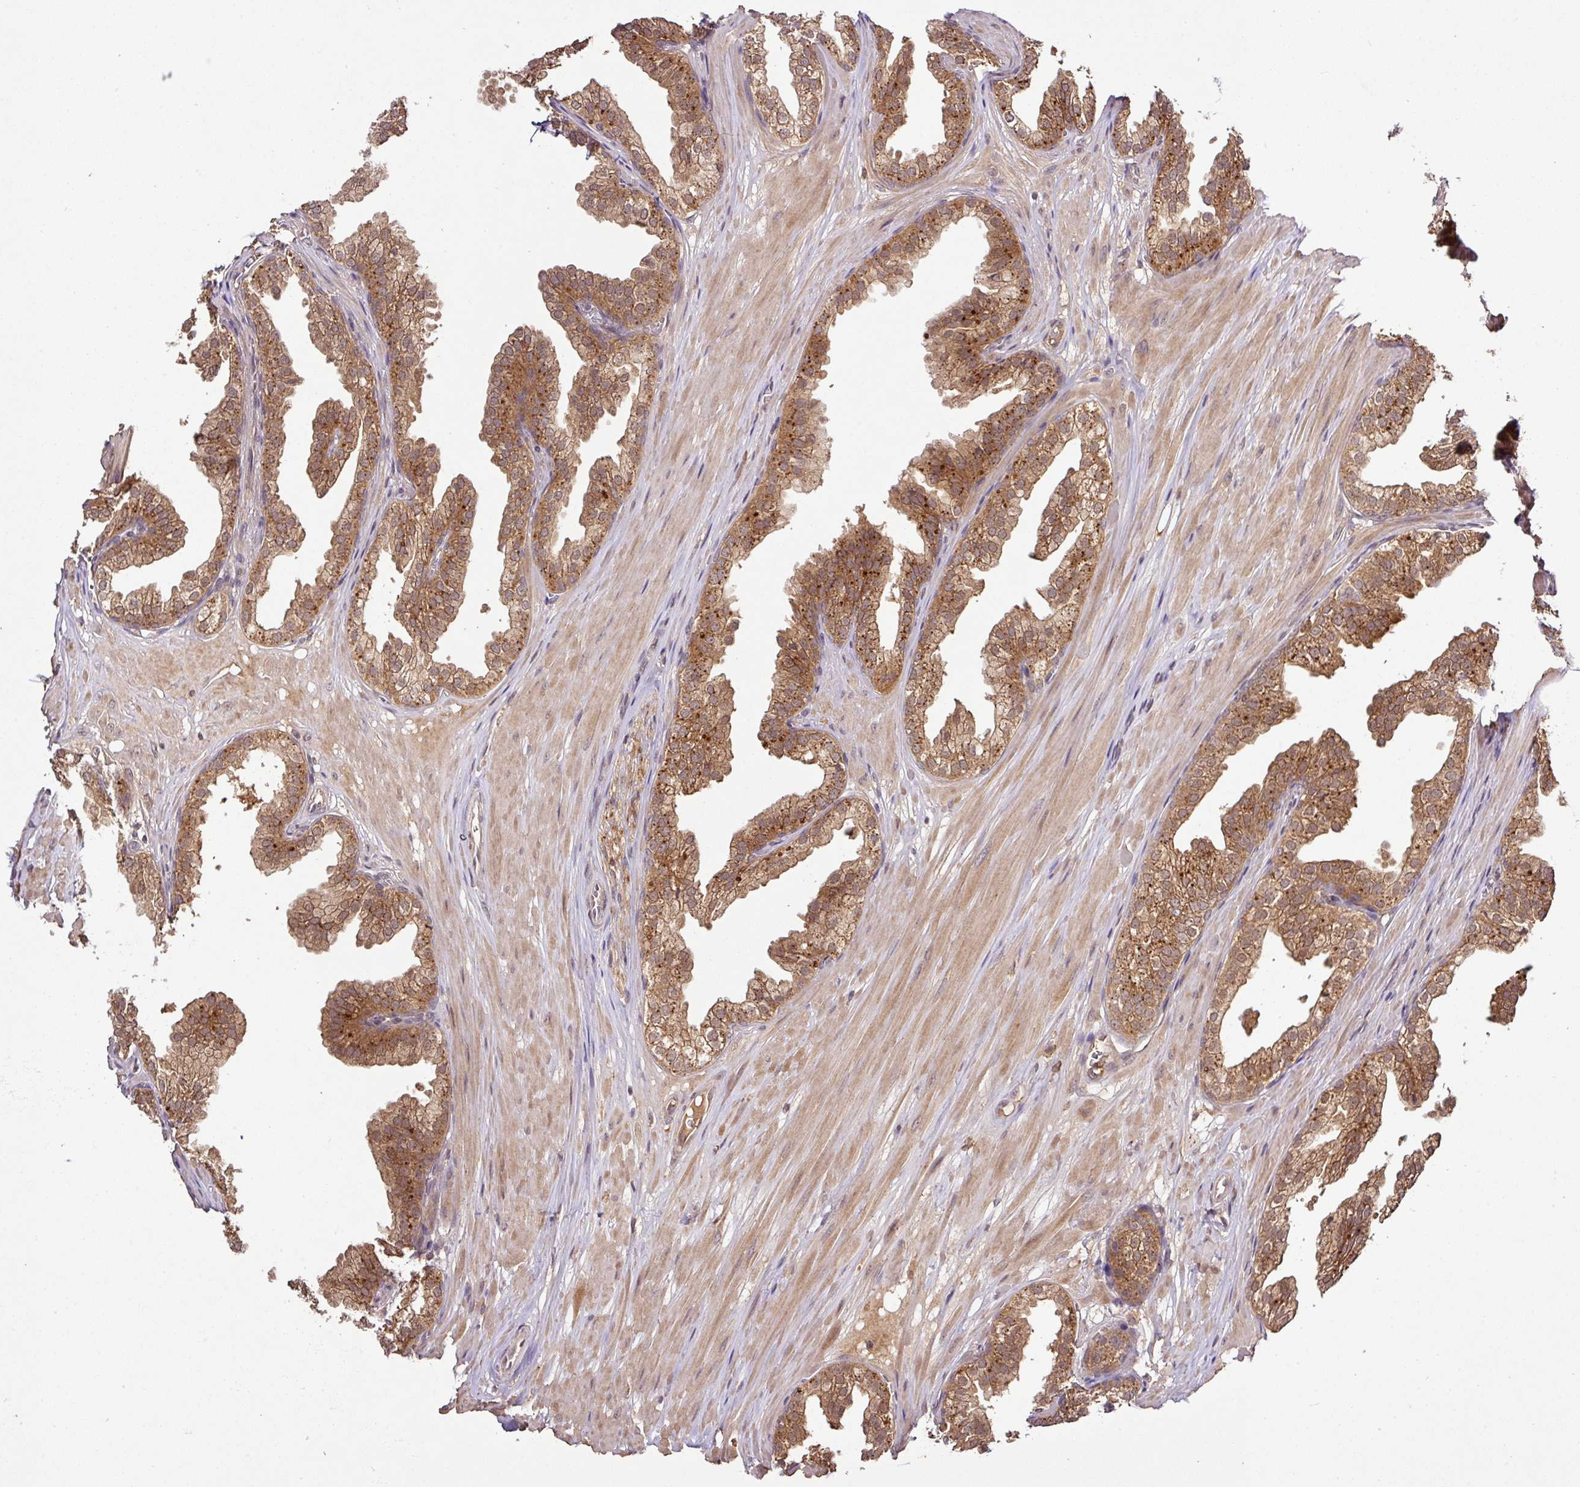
{"staining": {"intensity": "moderate", "quantity": ">75%", "location": "cytoplasmic/membranous"}, "tissue": "prostate", "cell_type": "Glandular cells", "image_type": "normal", "snomed": [{"axis": "morphology", "description": "Normal tissue, NOS"}, {"axis": "topography", "description": "Prostate"}, {"axis": "topography", "description": "Peripheral nerve tissue"}], "caption": "Immunohistochemical staining of normal prostate demonstrates medium levels of moderate cytoplasmic/membranous staining in approximately >75% of glandular cells.", "gene": "FAIM", "patient": {"sex": "male", "age": 55}}